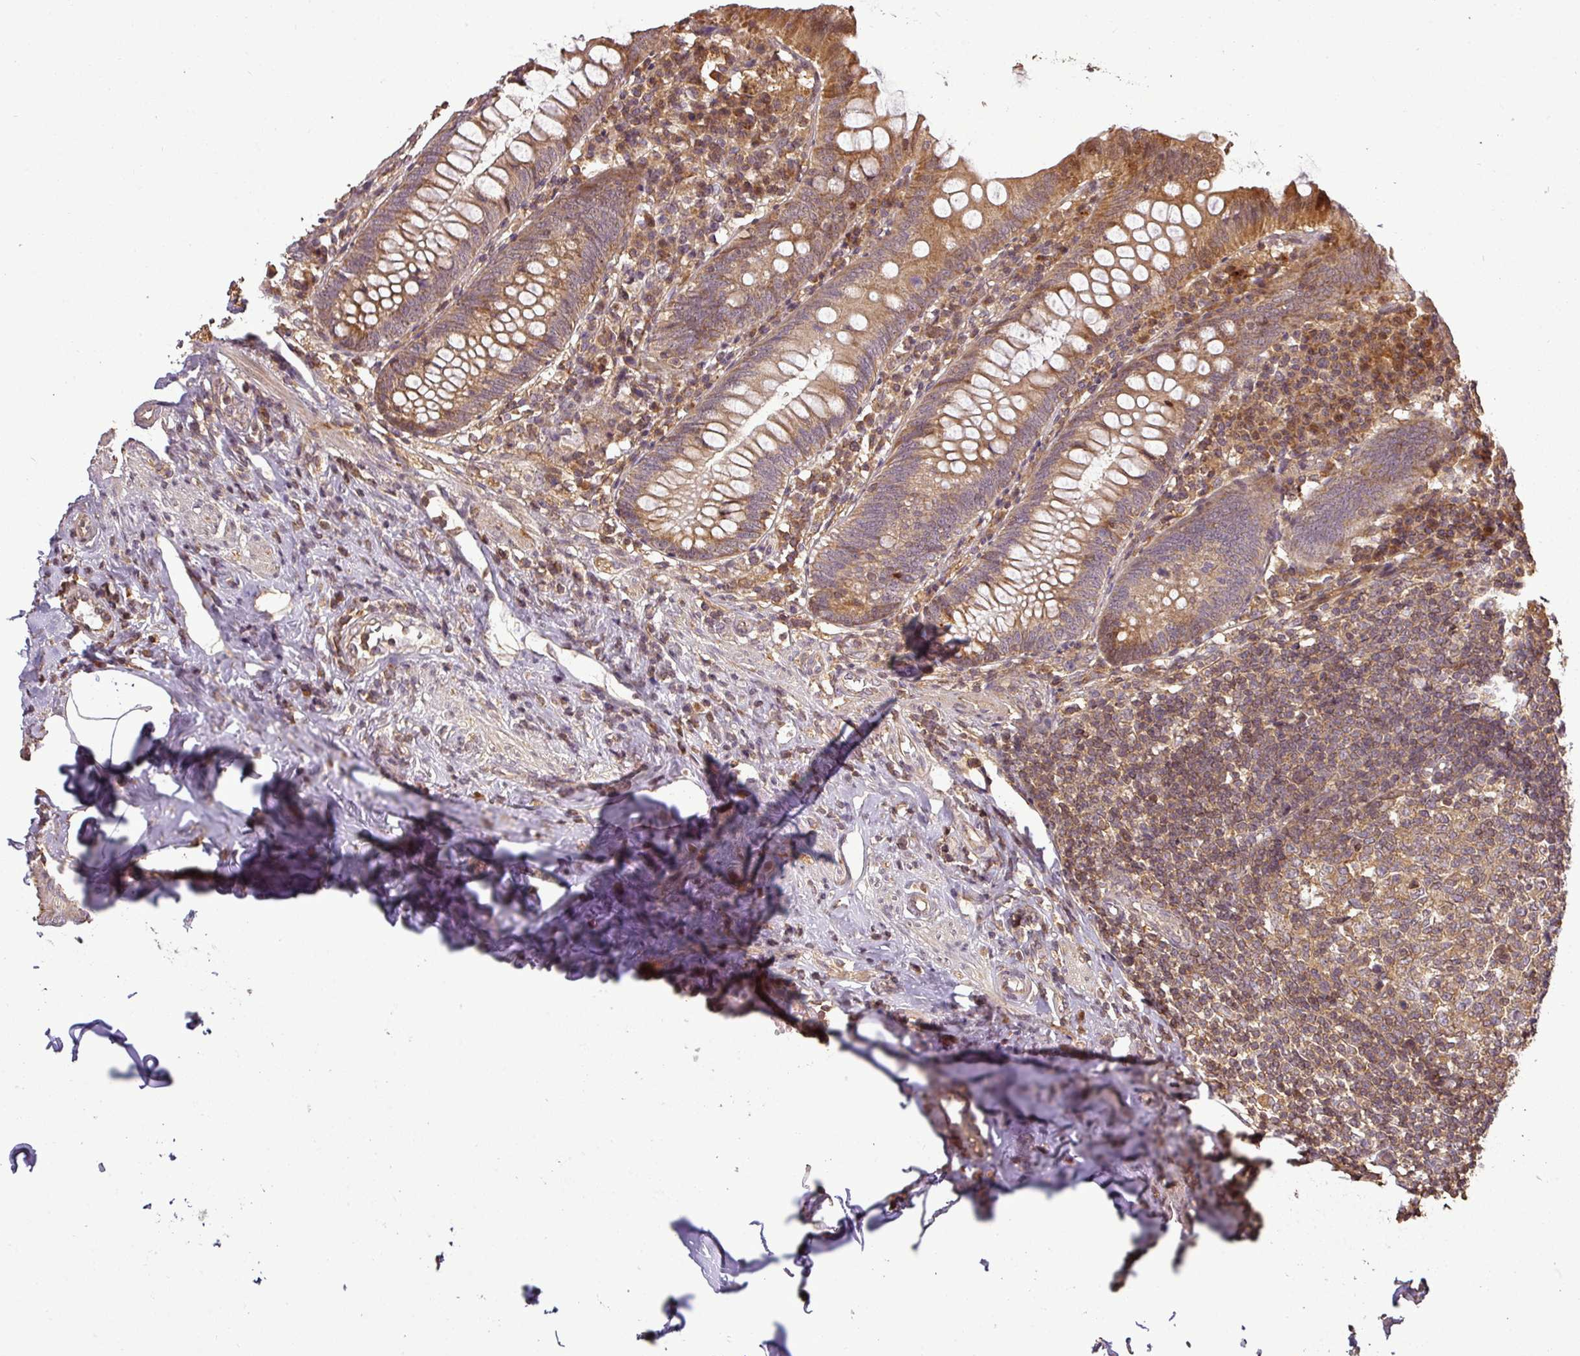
{"staining": {"intensity": "moderate", "quantity": ">75%", "location": "cytoplasmic/membranous"}, "tissue": "appendix", "cell_type": "Glandular cells", "image_type": "normal", "snomed": [{"axis": "morphology", "description": "Normal tissue, NOS"}, {"axis": "topography", "description": "Appendix"}], "caption": "The image demonstrates staining of normal appendix, revealing moderate cytoplasmic/membranous protein staining (brown color) within glandular cells.", "gene": "FAIM", "patient": {"sex": "female", "age": 54}}